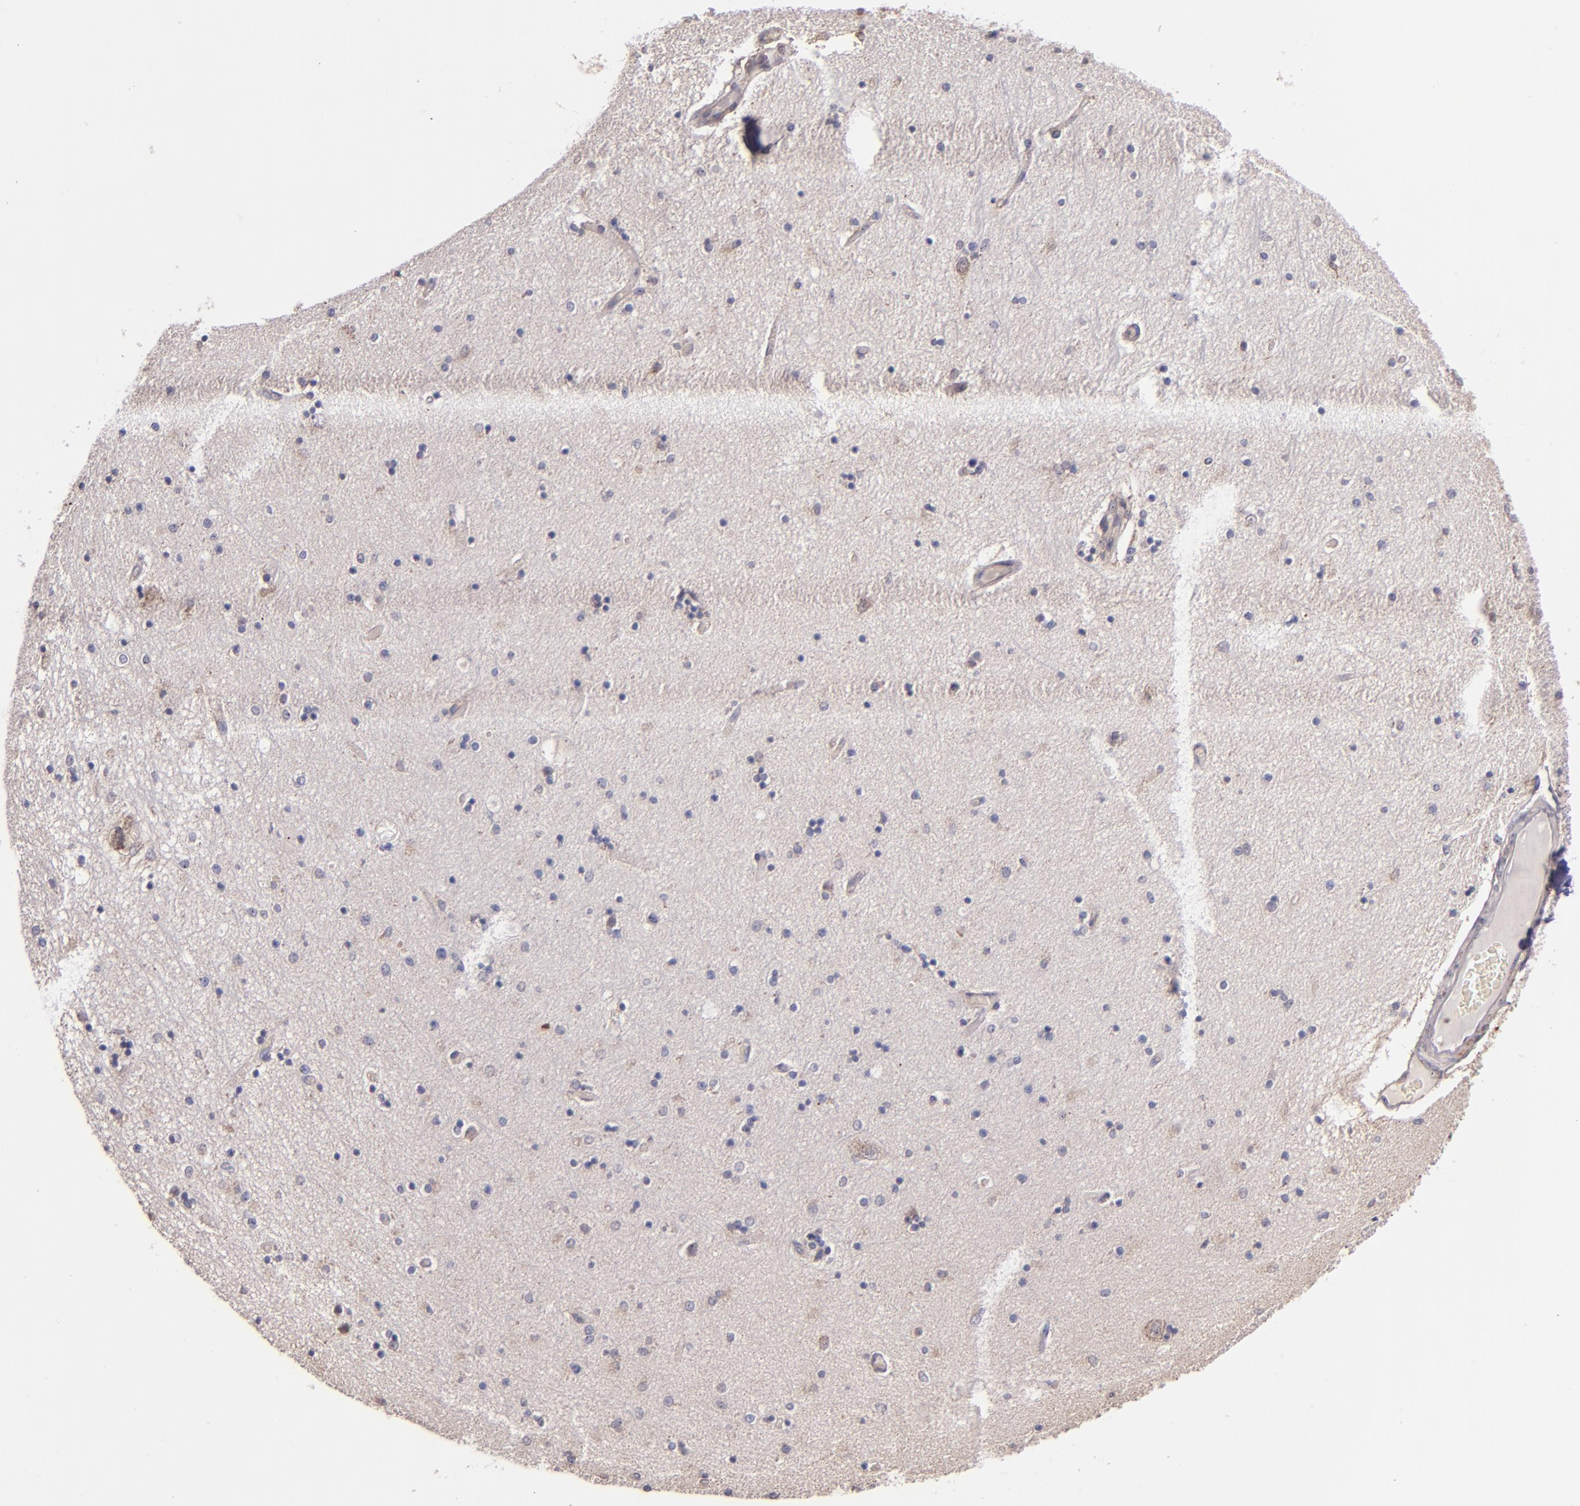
{"staining": {"intensity": "weak", "quantity": "<25%", "location": "cytoplasmic/membranous"}, "tissue": "hippocampus", "cell_type": "Glial cells", "image_type": "normal", "snomed": [{"axis": "morphology", "description": "Normal tissue, NOS"}, {"axis": "topography", "description": "Hippocampus"}], "caption": "A high-resolution image shows immunohistochemistry (IHC) staining of unremarkable hippocampus, which exhibits no significant positivity in glial cells.", "gene": "SHC1", "patient": {"sex": "female", "age": 54}}